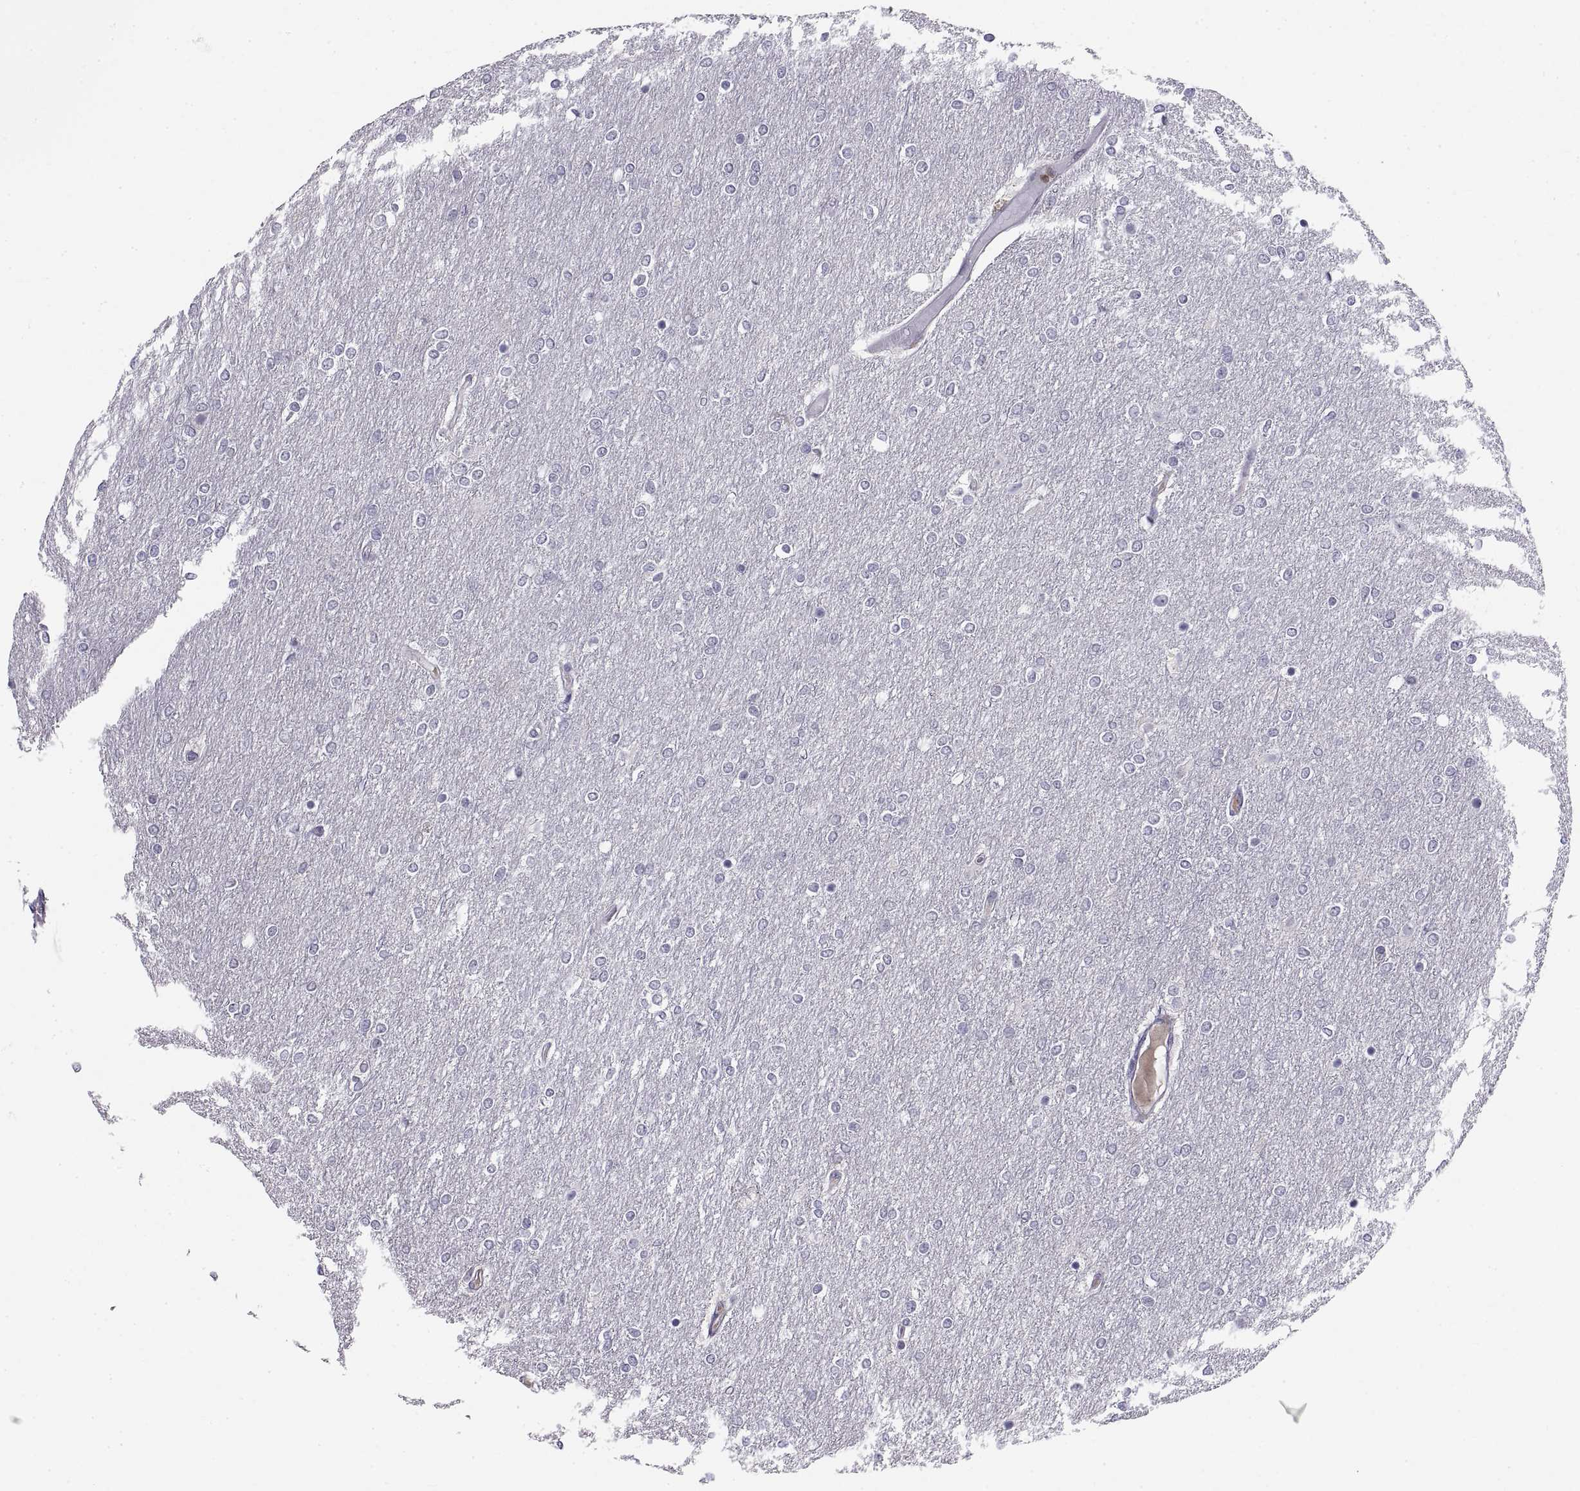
{"staining": {"intensity": "negative", "quantity": "none", "location": "none"}, "tissue": "glioma", "cell_type": "Tumor cells", "image_type": "cancer", "snomed": [{"axis": "morphology", "description": "Glioma, malignant, High grade"}, {"axis": "topography", "description": "Brain"}], "caption": "Immunohistochemistry of high-grade glioma (malignant) exhibits no staining in tumor cells.", "gene": "PKP1", "patient": {"sex": "female", "age": 61}}